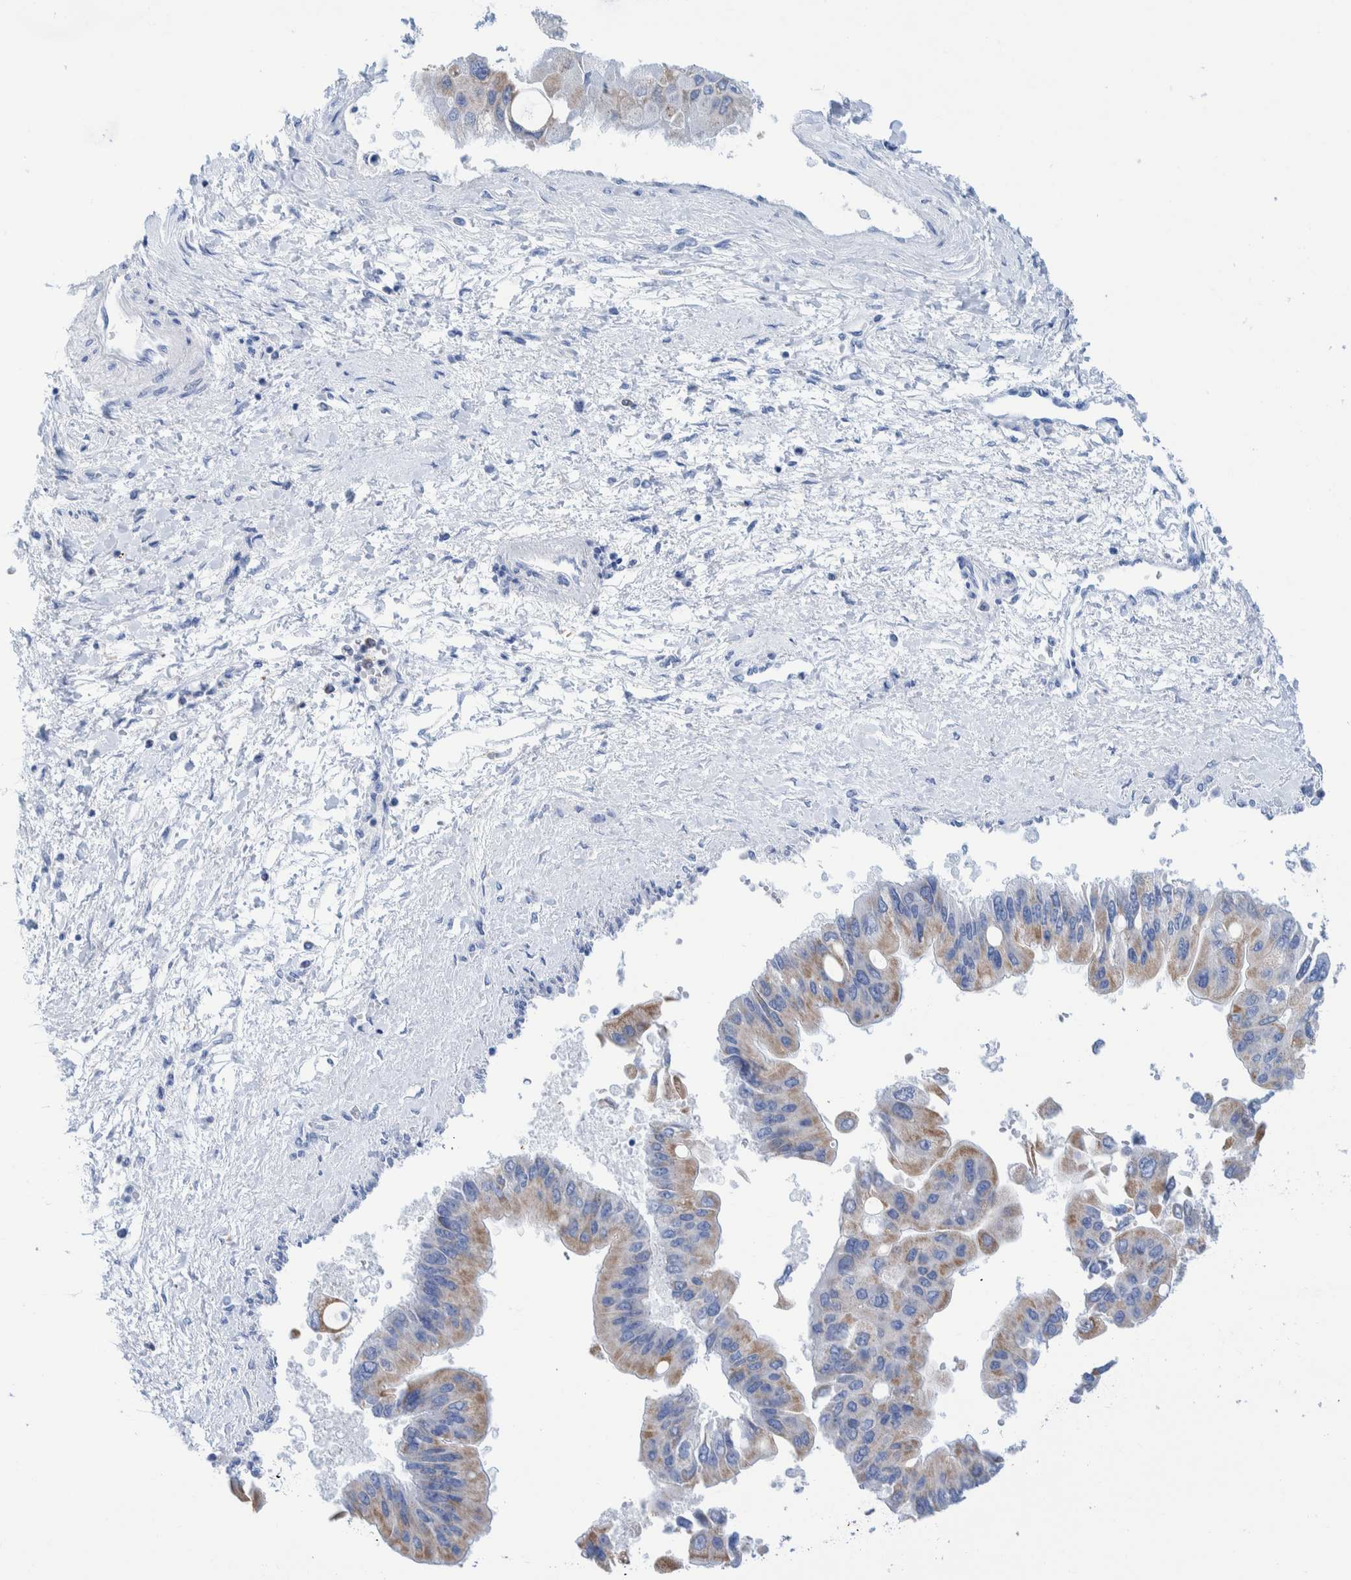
{"staining": {"intensity": "weak", "quantity": "25%-75%", "location": "cytoplasmic/membranous"}, "tissue": "liver cancer", "cell_type": "Tumor cells", "image_type": "cancer", "snomed": [{"axis": "morphology", "description": "Cholangiocarcinoma"}, {"axis": "topography", "description": "Liver"}], "caption": "Liver cancer stained for a protein (brown) shows weak cytoplasmic/membranous positive staining in about 25%-75% of tumor cells.", "gene": "KRT14", "patient": {"sex": "male", "age": 50}}